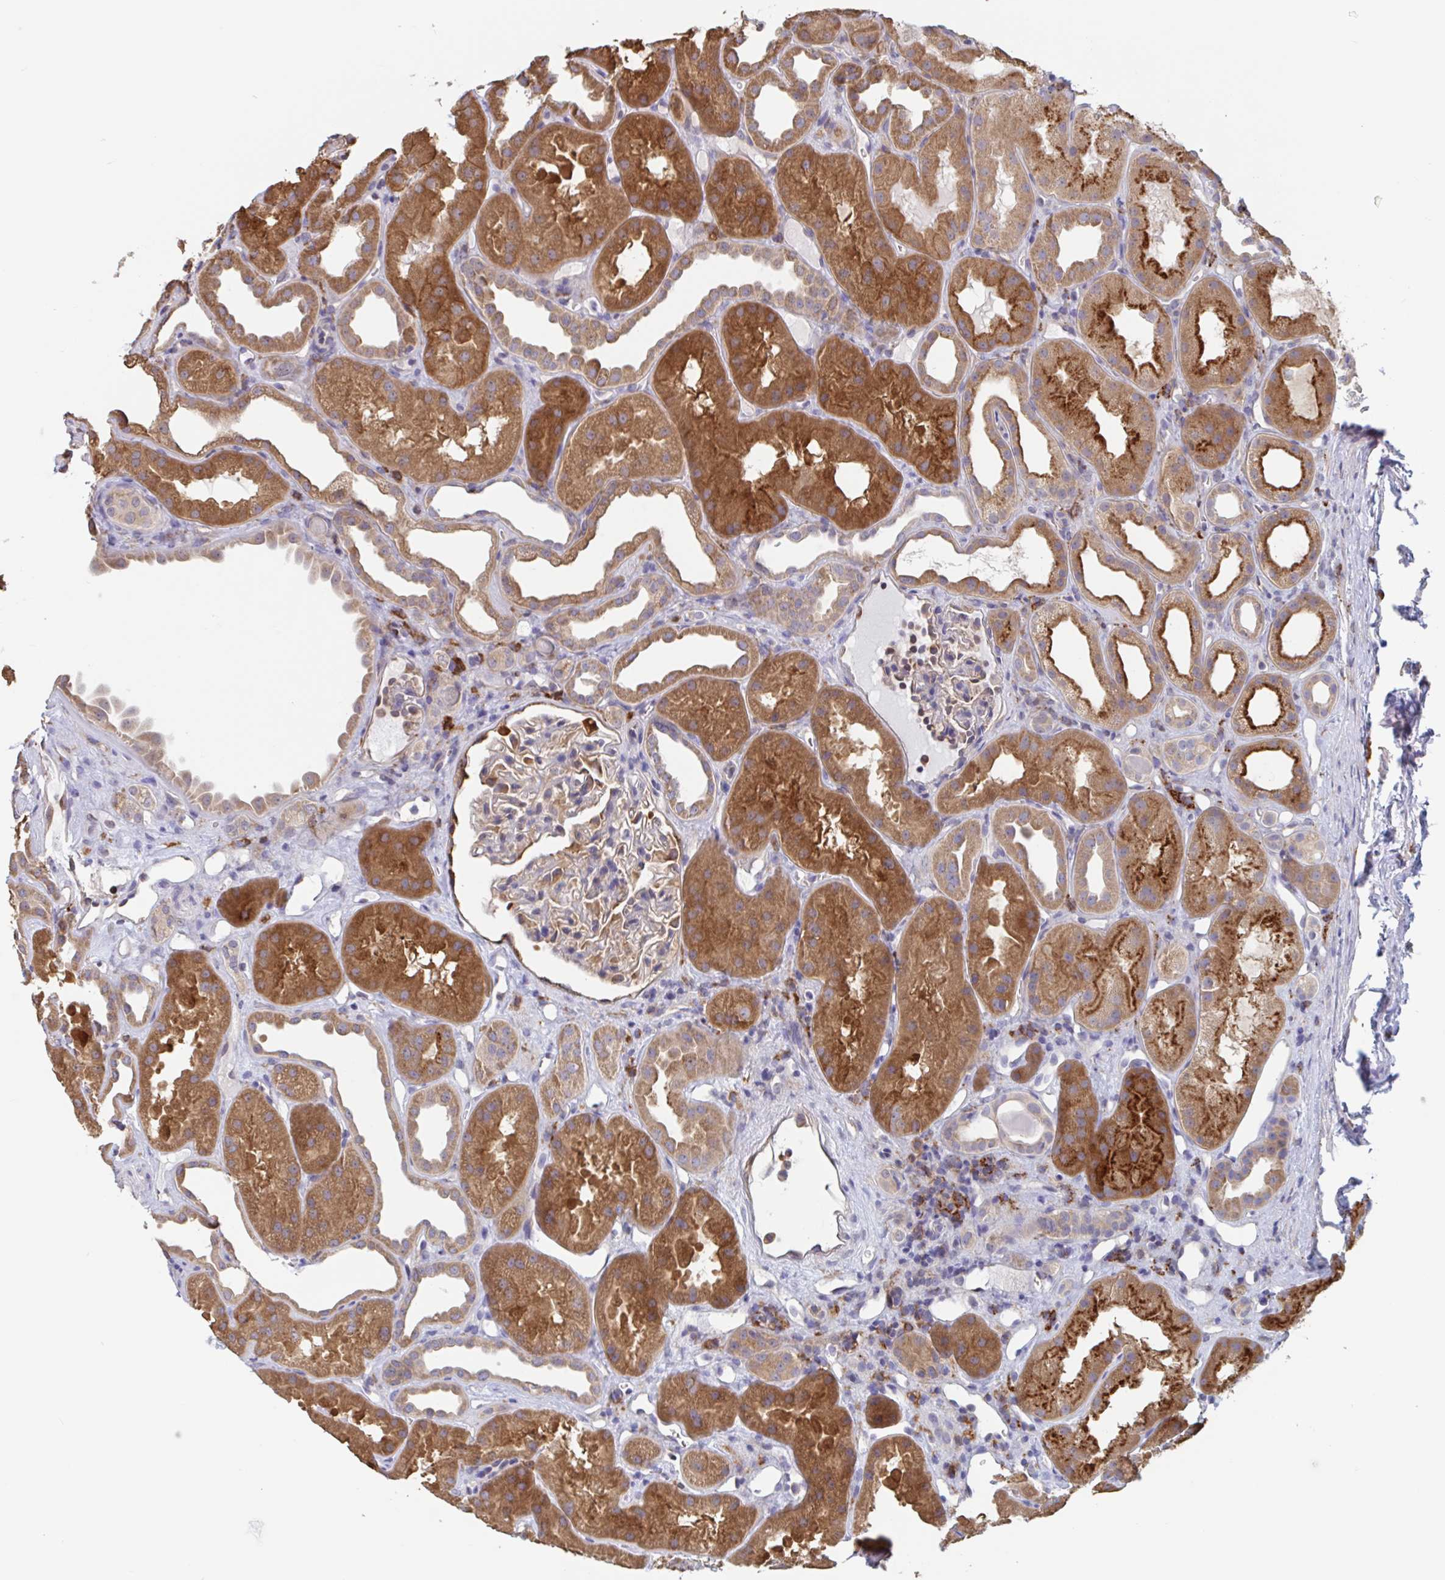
{"staining": {"intensity": "moderate", "quantity": "25%-75%", "location": "cytoplasmic/membranous"}, "tissue": "kidney", "cell_type": "Cells in glomeruli", "image_type": "normal", "snomed": [{"axis": "morphology", "description": "Normal tissue, NOS"}, {"axis": "topography", "description": "Kidney"}], "caption": "Protein expression analysis of unremarkable kidney demonstrates moderate cytoplasmic/membranous staining in approximately 25%-75% of cells in glomeruli. The staining is performed using DAB brown chromogen to label protein expression. The nuclei are counter-stained blue using hematoxylin.", "gene": "SNX8", "patient": {"sex": "male", "age": 61}}